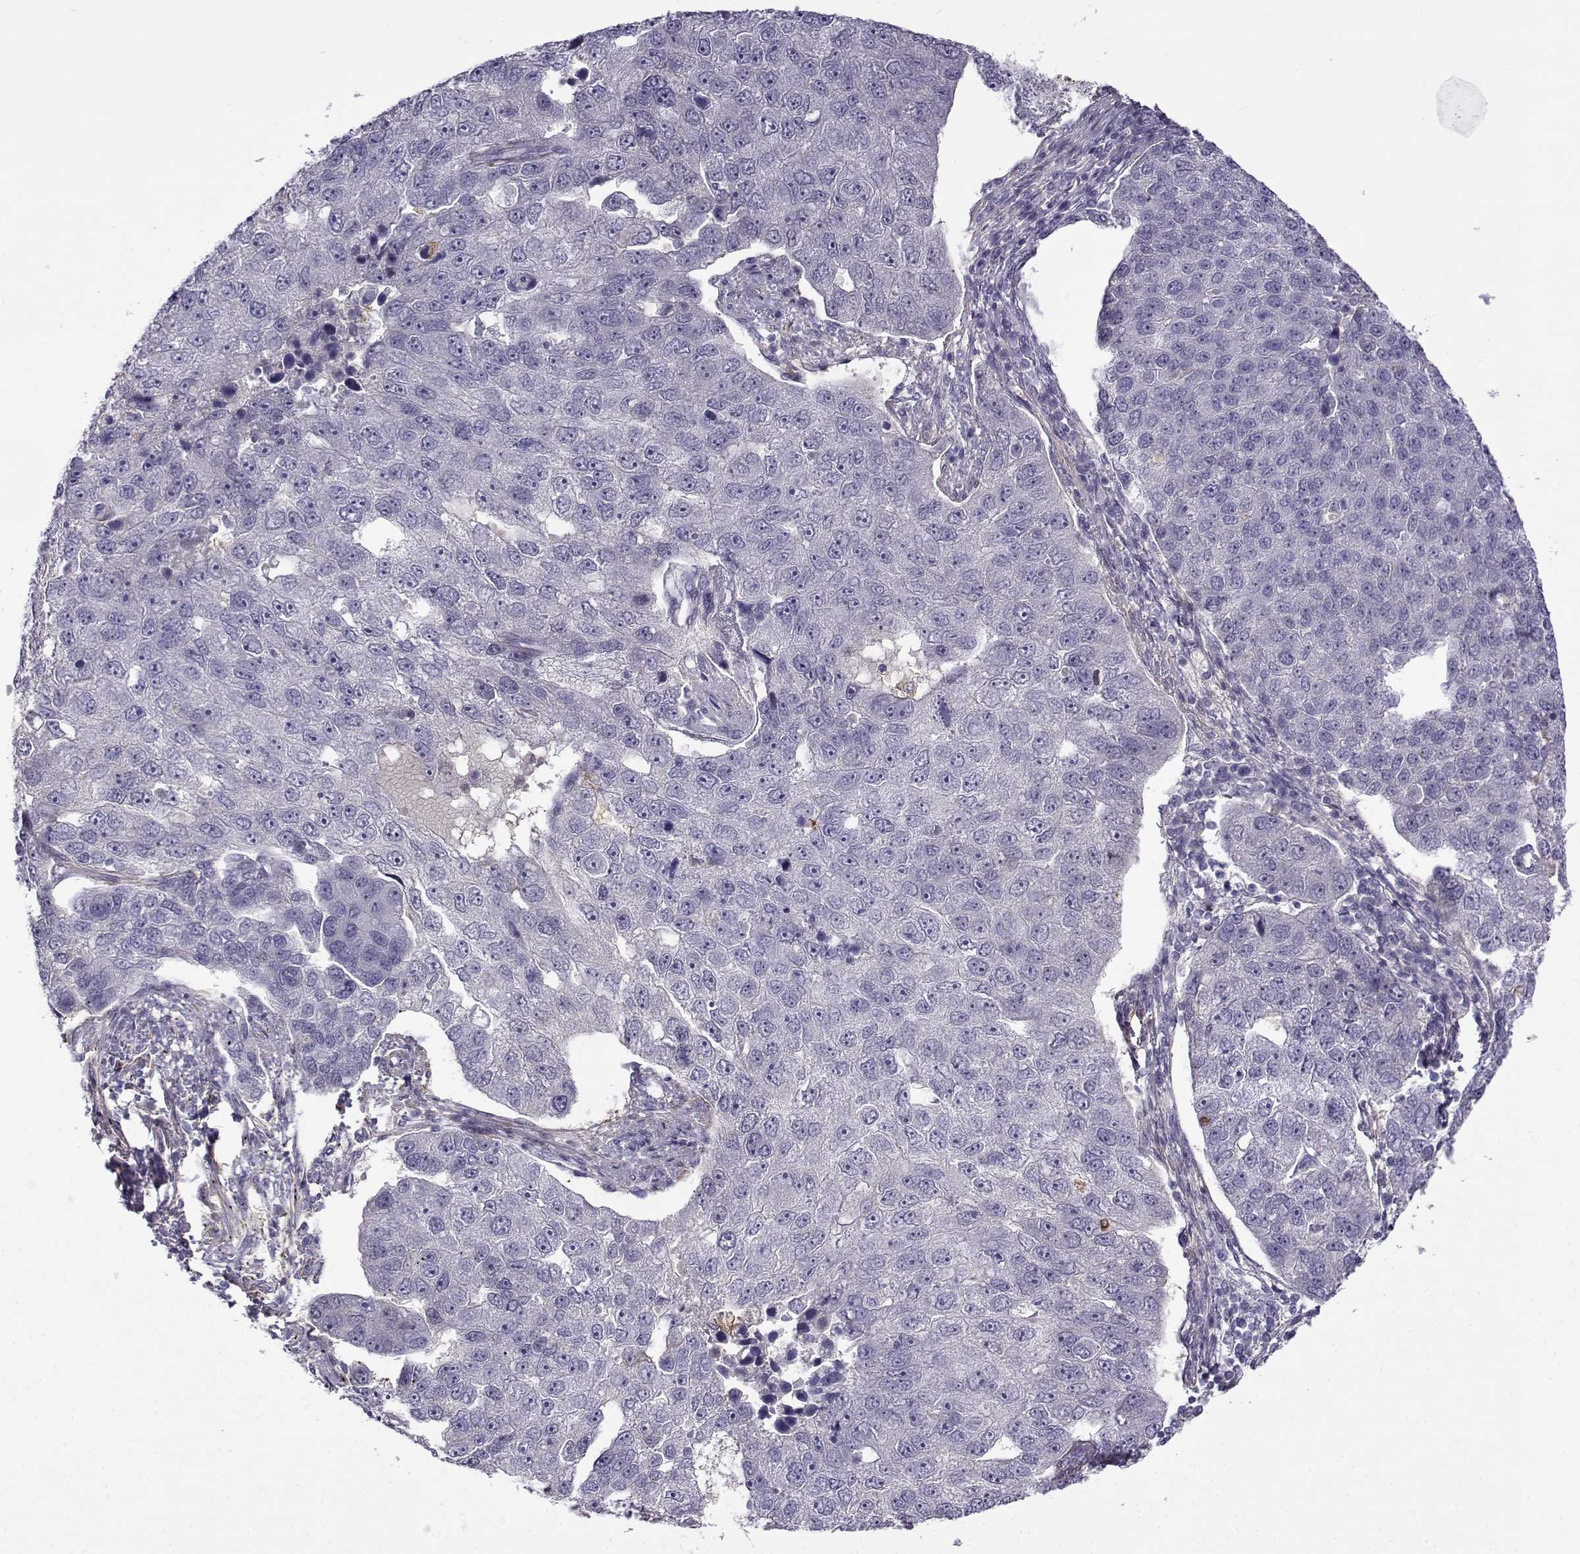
{"staining": {"intensity": "negative", "quantity": "none", "location": "none"}, "tissue": "pancreatic cancer", "cell_type": "Tumor cells", "image_type": "cancer", "snomed": [{"axis": "morphology", "description": "Adenocarcinoma, NOS"}, {"axis": "topography", "description": "Pancreas"}], "caption": "Image shows no significant protein expression in tumor cells of pancreatic adenocarcinoma.", "gene": "UCP3", "patient": {"sex": "female", "age": 61}}